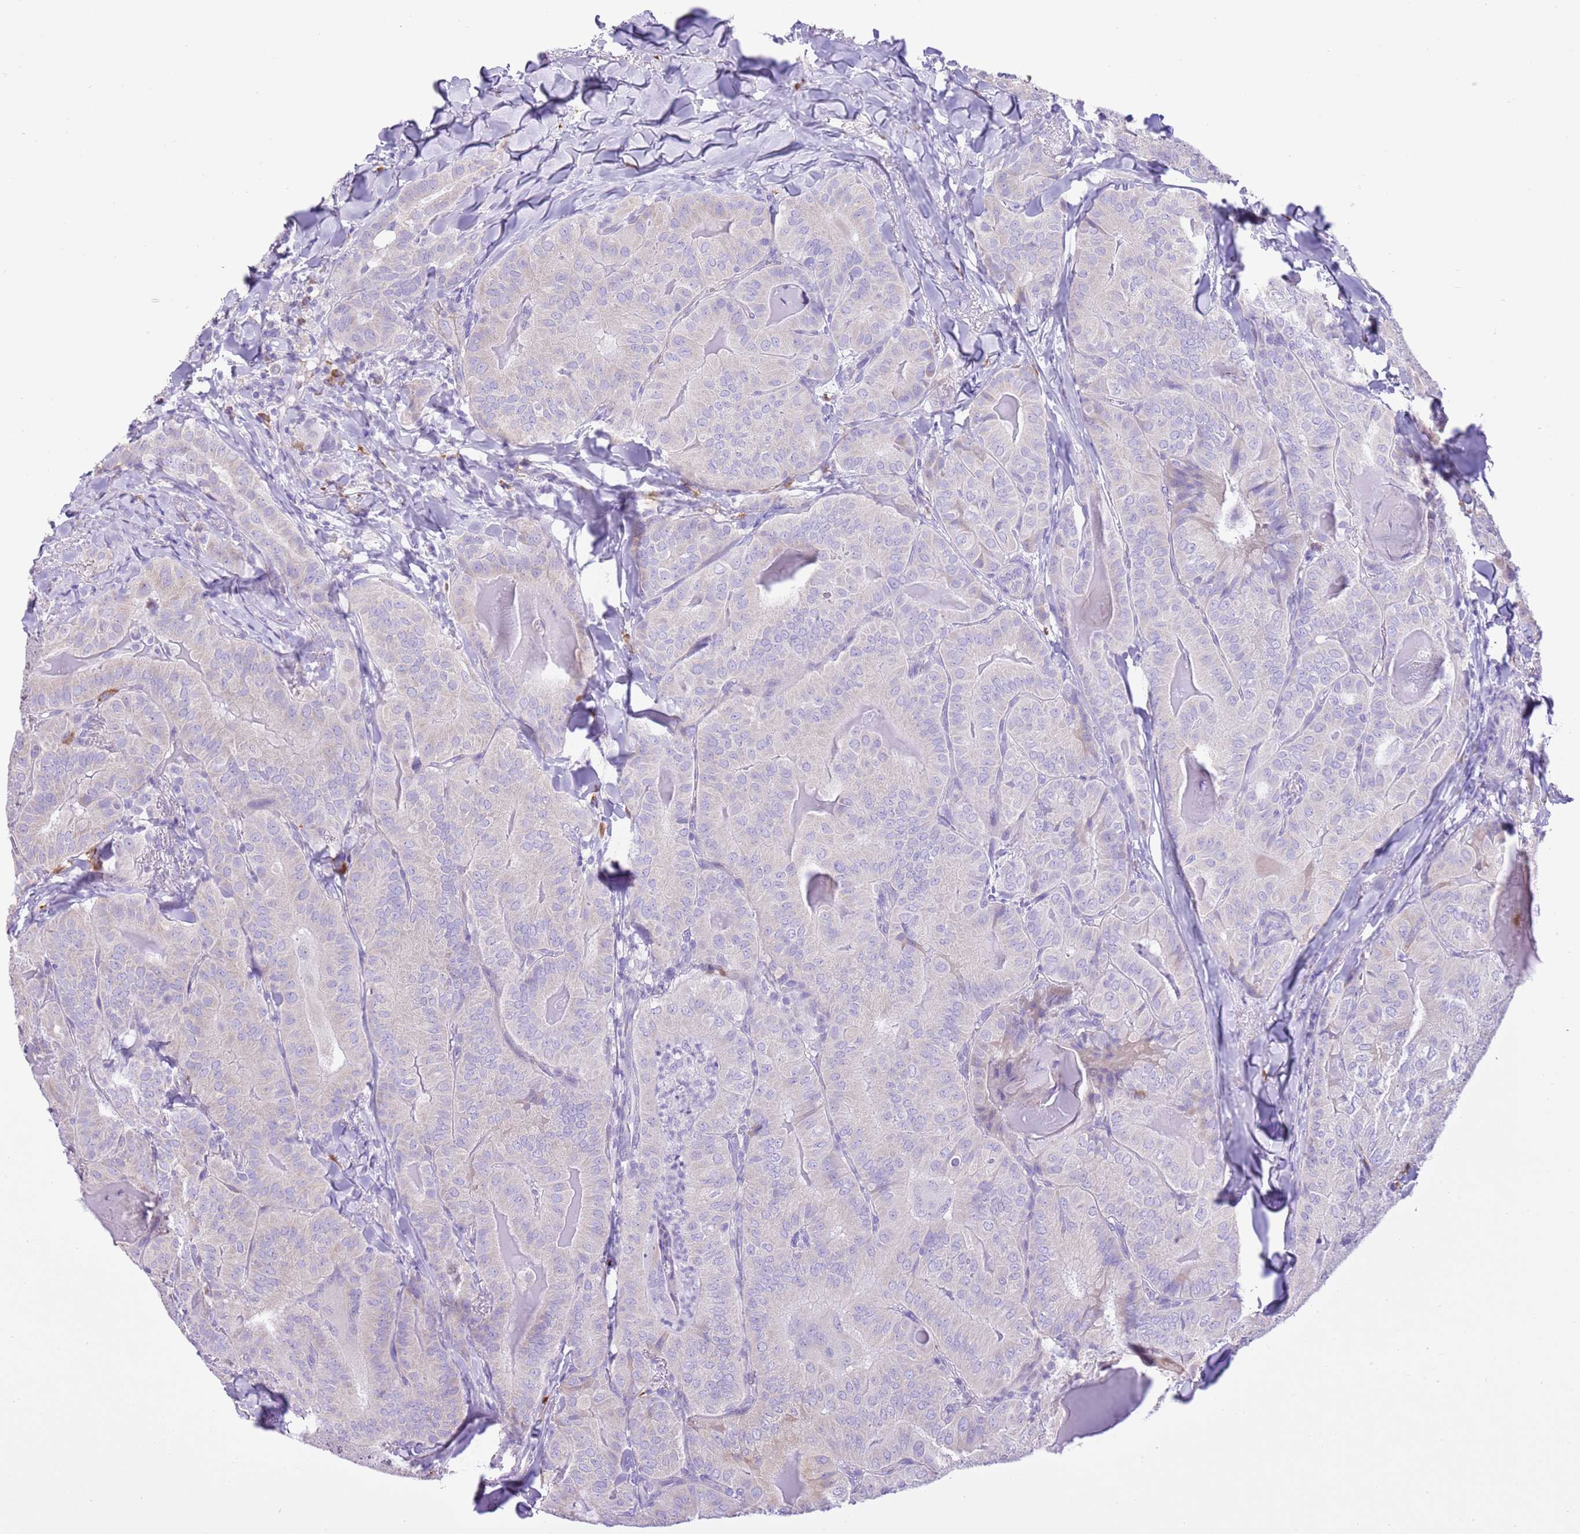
{"staining": {"intensity": "negative", "quantity": "none", "location": "none"}, "tissue": "thyroid cancer", "cell_type": "Tumor cells", "image_type": "cancer", "snomed": [{"axis": "morphology", "description": "Papillary adenocarcinoma, NOS"}, {"axis": "topography", "description": "Thyroid gland"}], "caption": "This is an immunohistochemistry micrograph of human thyroid cancer (papillary adenocarcinoma). There is no expression in tumor cells.", "gene": "AAR2", "patient": {"sex": "female", "age": 68}}